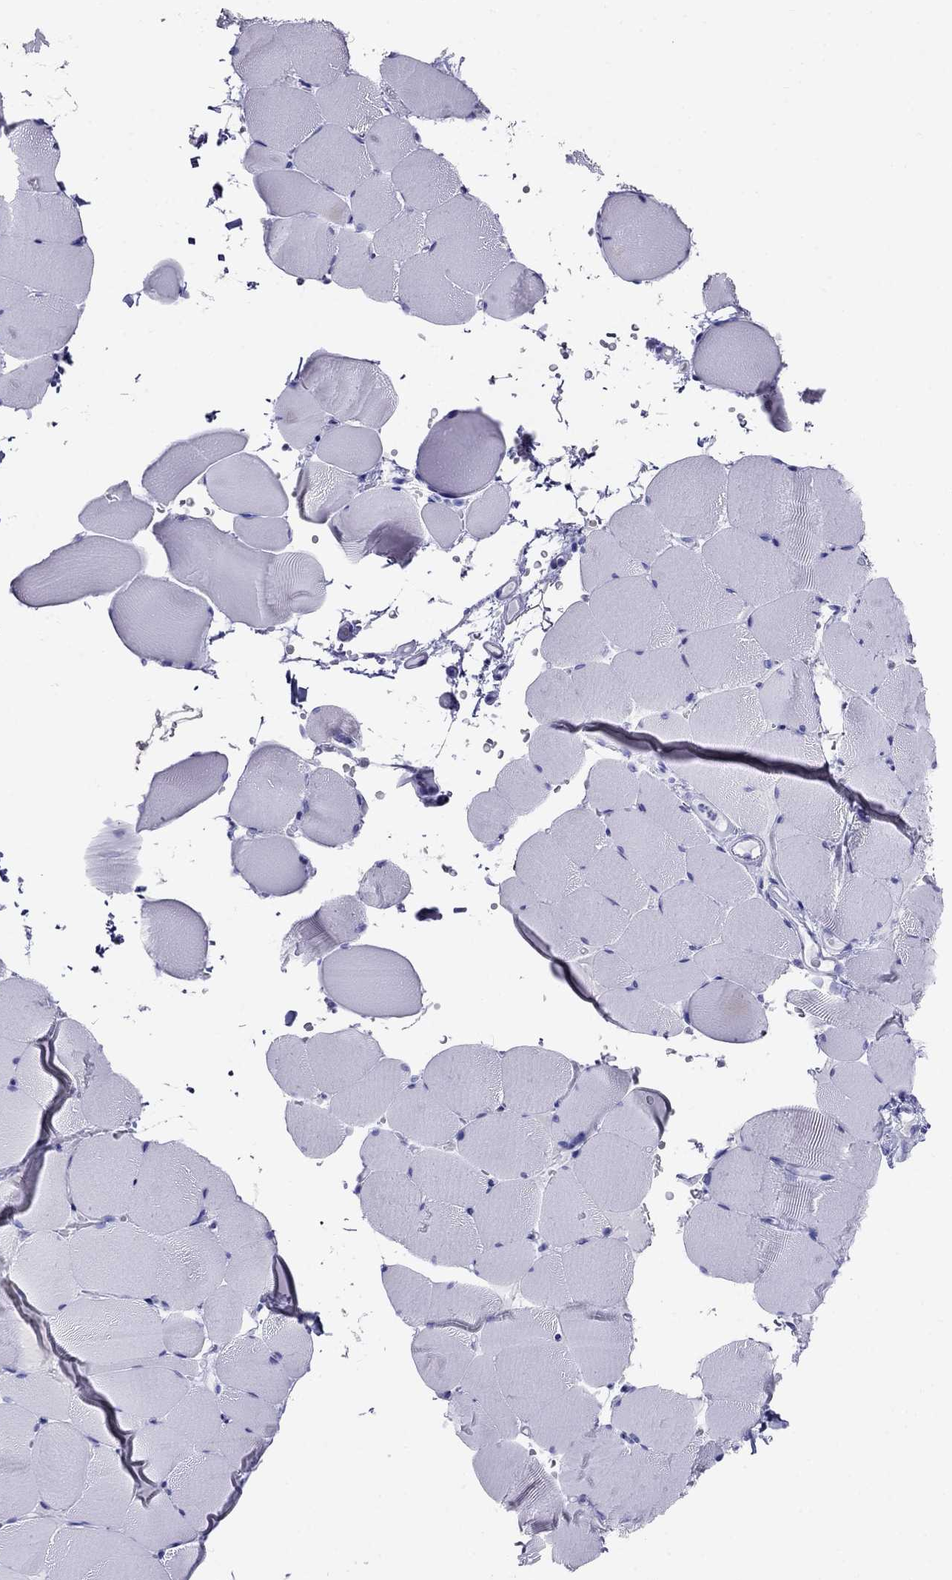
{"staining": {"intensity": "negative", "quantity": "none", "location": "none"}, "tissue": "skeletal muscle", "cell_type": "Myocytes", "image_type": "normal", "snomed": [{"axis": "morphology", "description": "Normal tissue, NOS"}, {"axis": "topography", "description": "Skeletal muscle"}], "caption": "Myocytes show no significant staining in unremarkable skeletal muscle. Nuclei are stained in blue.", "gene": "MC5R", "patient": {"sex": "female", "age": 37}}